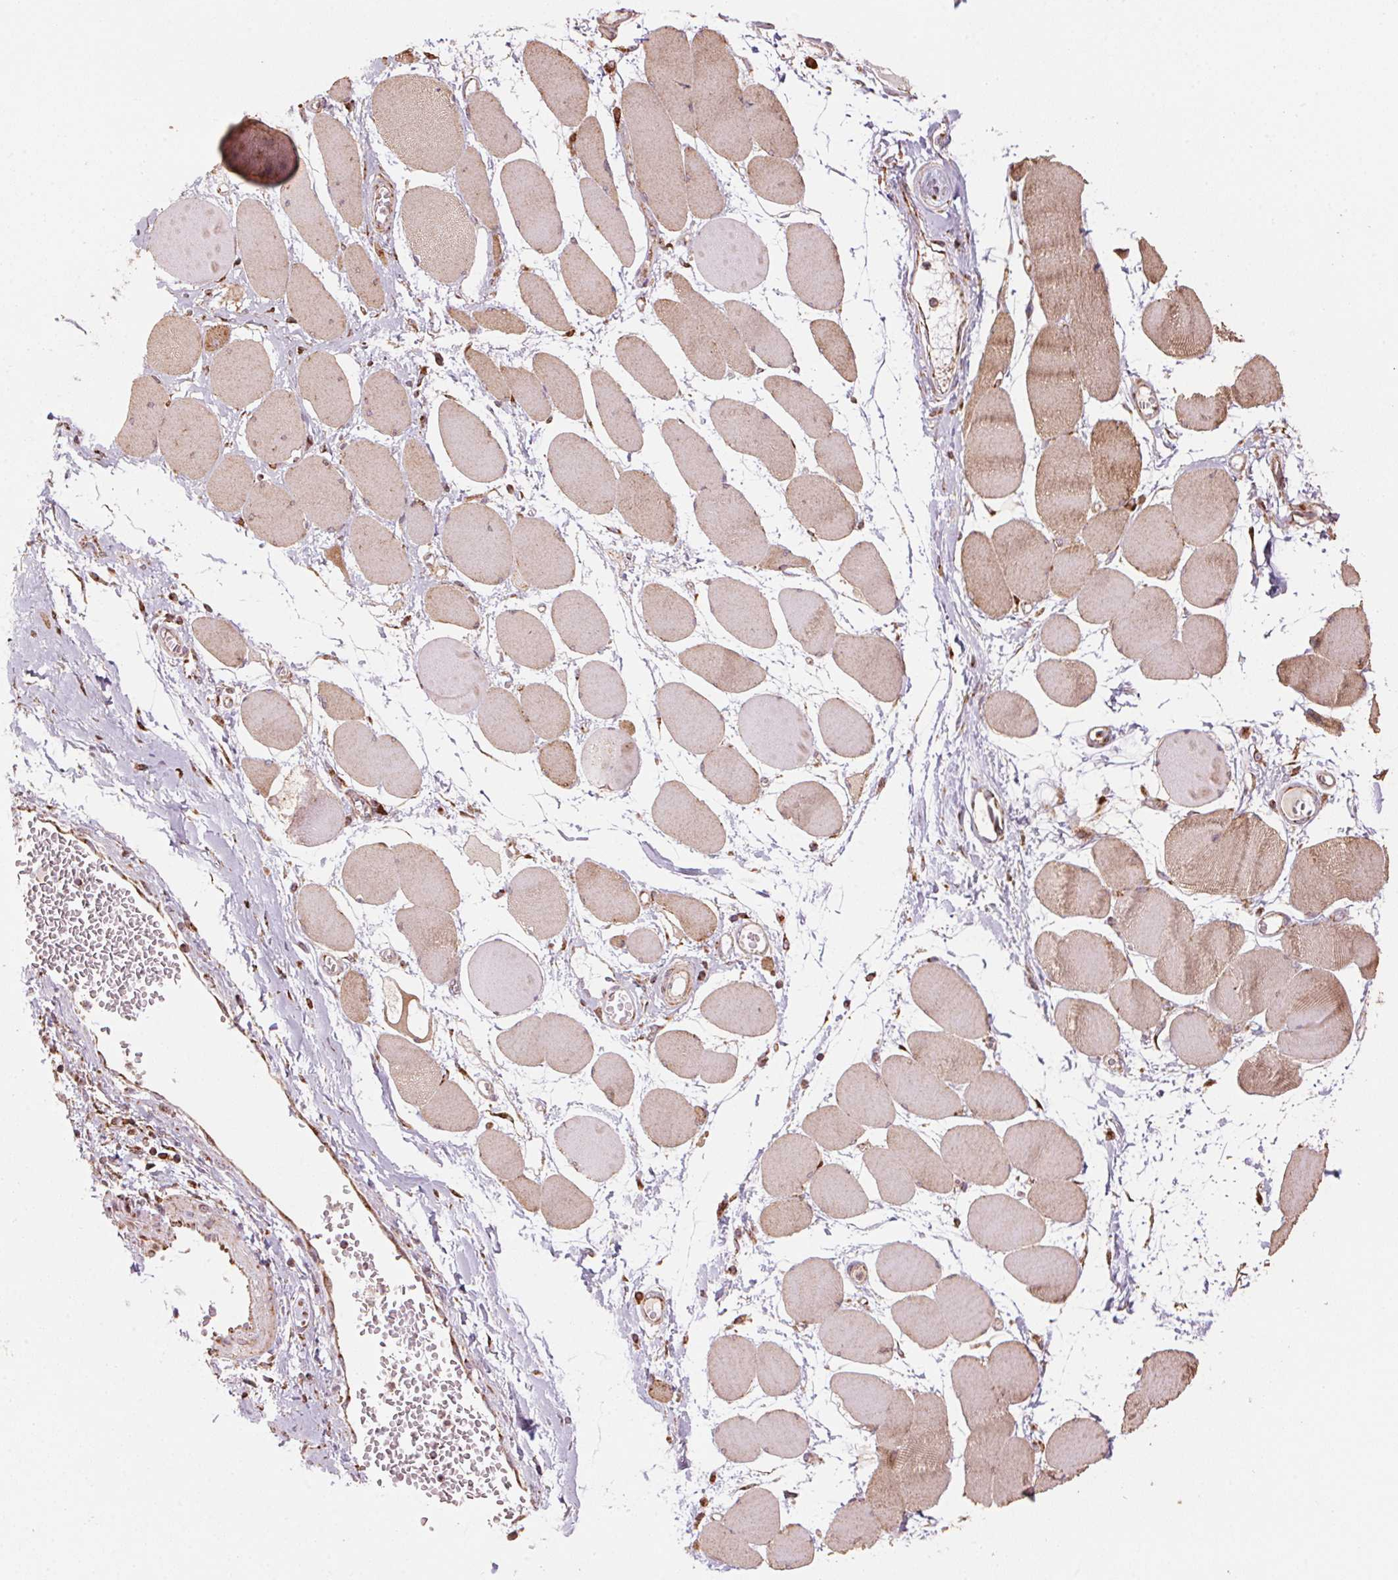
{"staining": {"intensity": "moderate", "quantity": ">75%", "location": "cytoplasmic/membranous"}, "tissue": "skeletal muscle", "cell_type": "Myocytes", "image_type": "normal", "snomed": [{"axis": "morphology", "description": "Normal tissue, NOS"}, {"axis": "topography", "description": "Skeletal muscle"}], "caption": "Immunohistochemistry (DAB (3,3'-diaminobenzidine)) staining of benign skeletal muscle reveals moderate cytoplasmic/membranous protein positivity in approximately >75% of myocytes.", "gene": "TOMM70", "patient": {"sex": "female", "age": 75}}